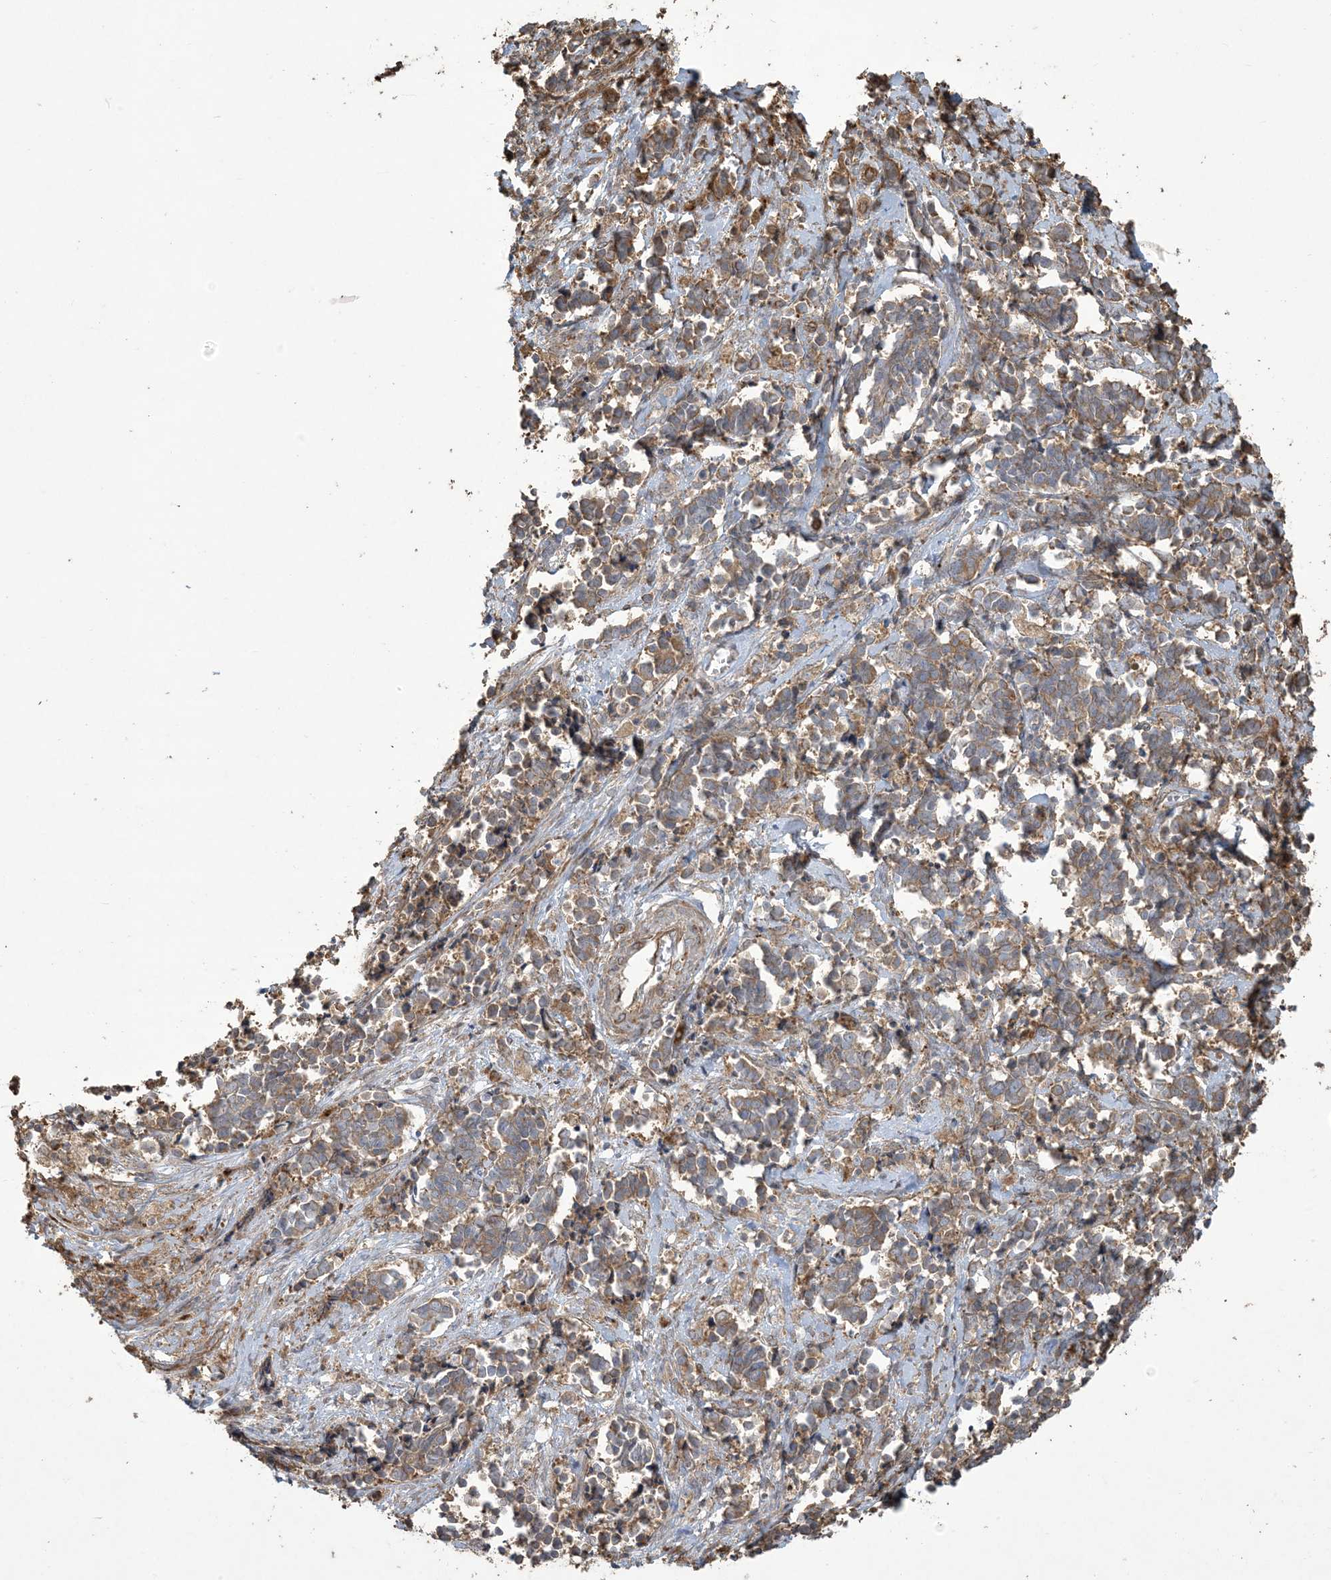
{"staining": {"intensity": "weak", "quantity": ">75%", "location": "cytoplasmic/membranous"}, "tissue": "cervical cancer", "cell_type": "Tumor cells", "image_type": "cancer", "snomed": [{"axis": "morphology", "description": "Normal tissue, NOS"}, {"axis": "morphology", "description": "Squamous cell carcinoma, NOS"}, {"axis": "topography", "description": "Cervix"}], "caption": "This micrograph displays immunohistochemistry staining of cervical cancer (squamous cell carcinoma), with low weak cytoplasmic/membranous staining in approximately >75% of tumor cells.", "gene": "KLHL18", "patient": {"sex": "female", "age": 35}}